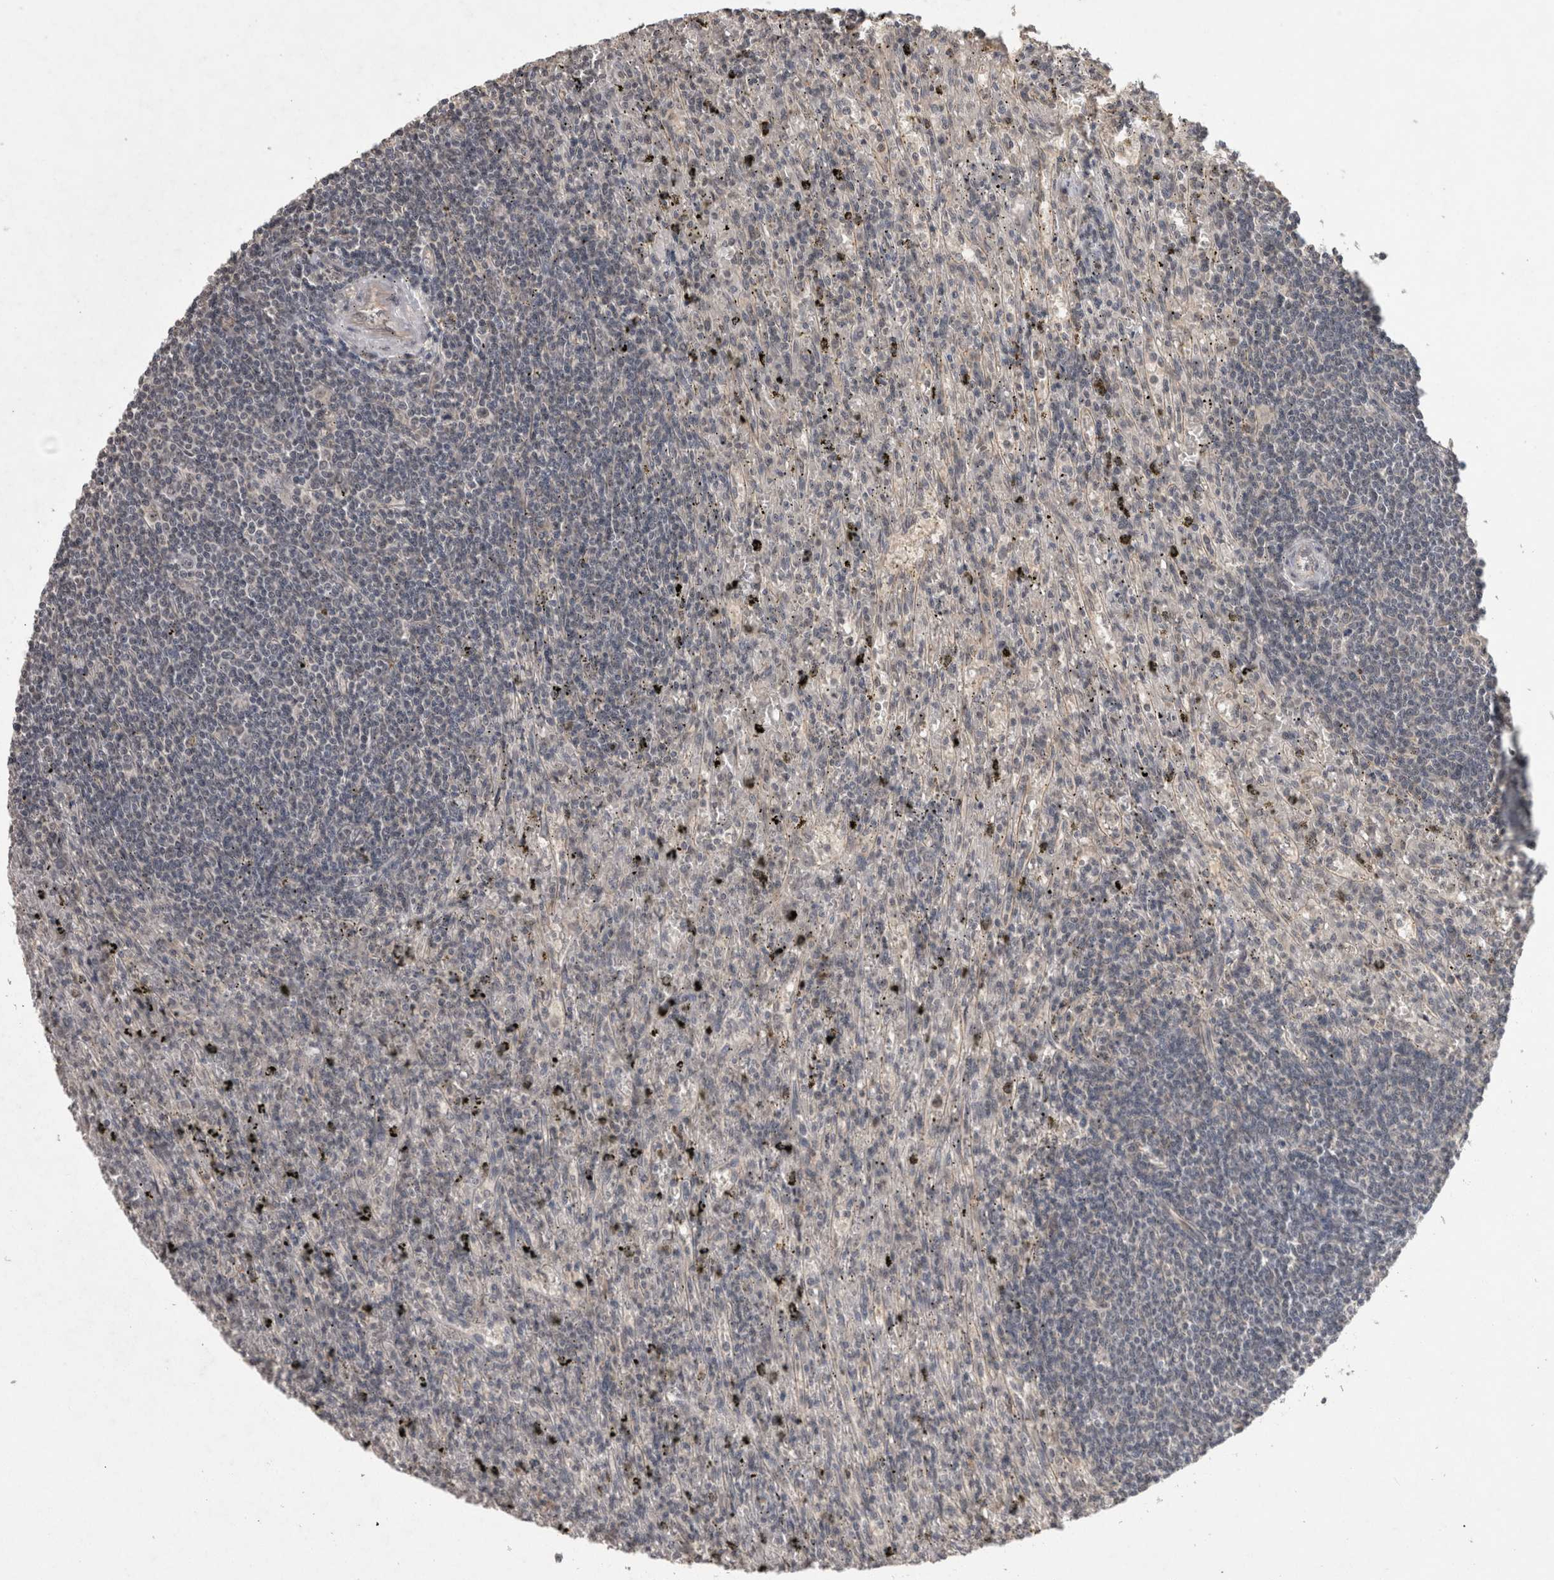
{"staining": {"intensity": "negative", "quantity": "none", "location": "none"}, "tissue": "lymphoma", "cell_type": "Tumor cells", "image_type": "cancer", "snomed": [{"axis": "morphology", "description": "Malignant lymphoma, non-Hodgkin's type, Low grade"}, {"axis": "topography", "description": "Spleen"}], "caption": "The micrograph demonstrates no staining of tumor cells in lymphoma.", "gene": "RHPN1", "patient": {"sex": "male", "age": 76}}